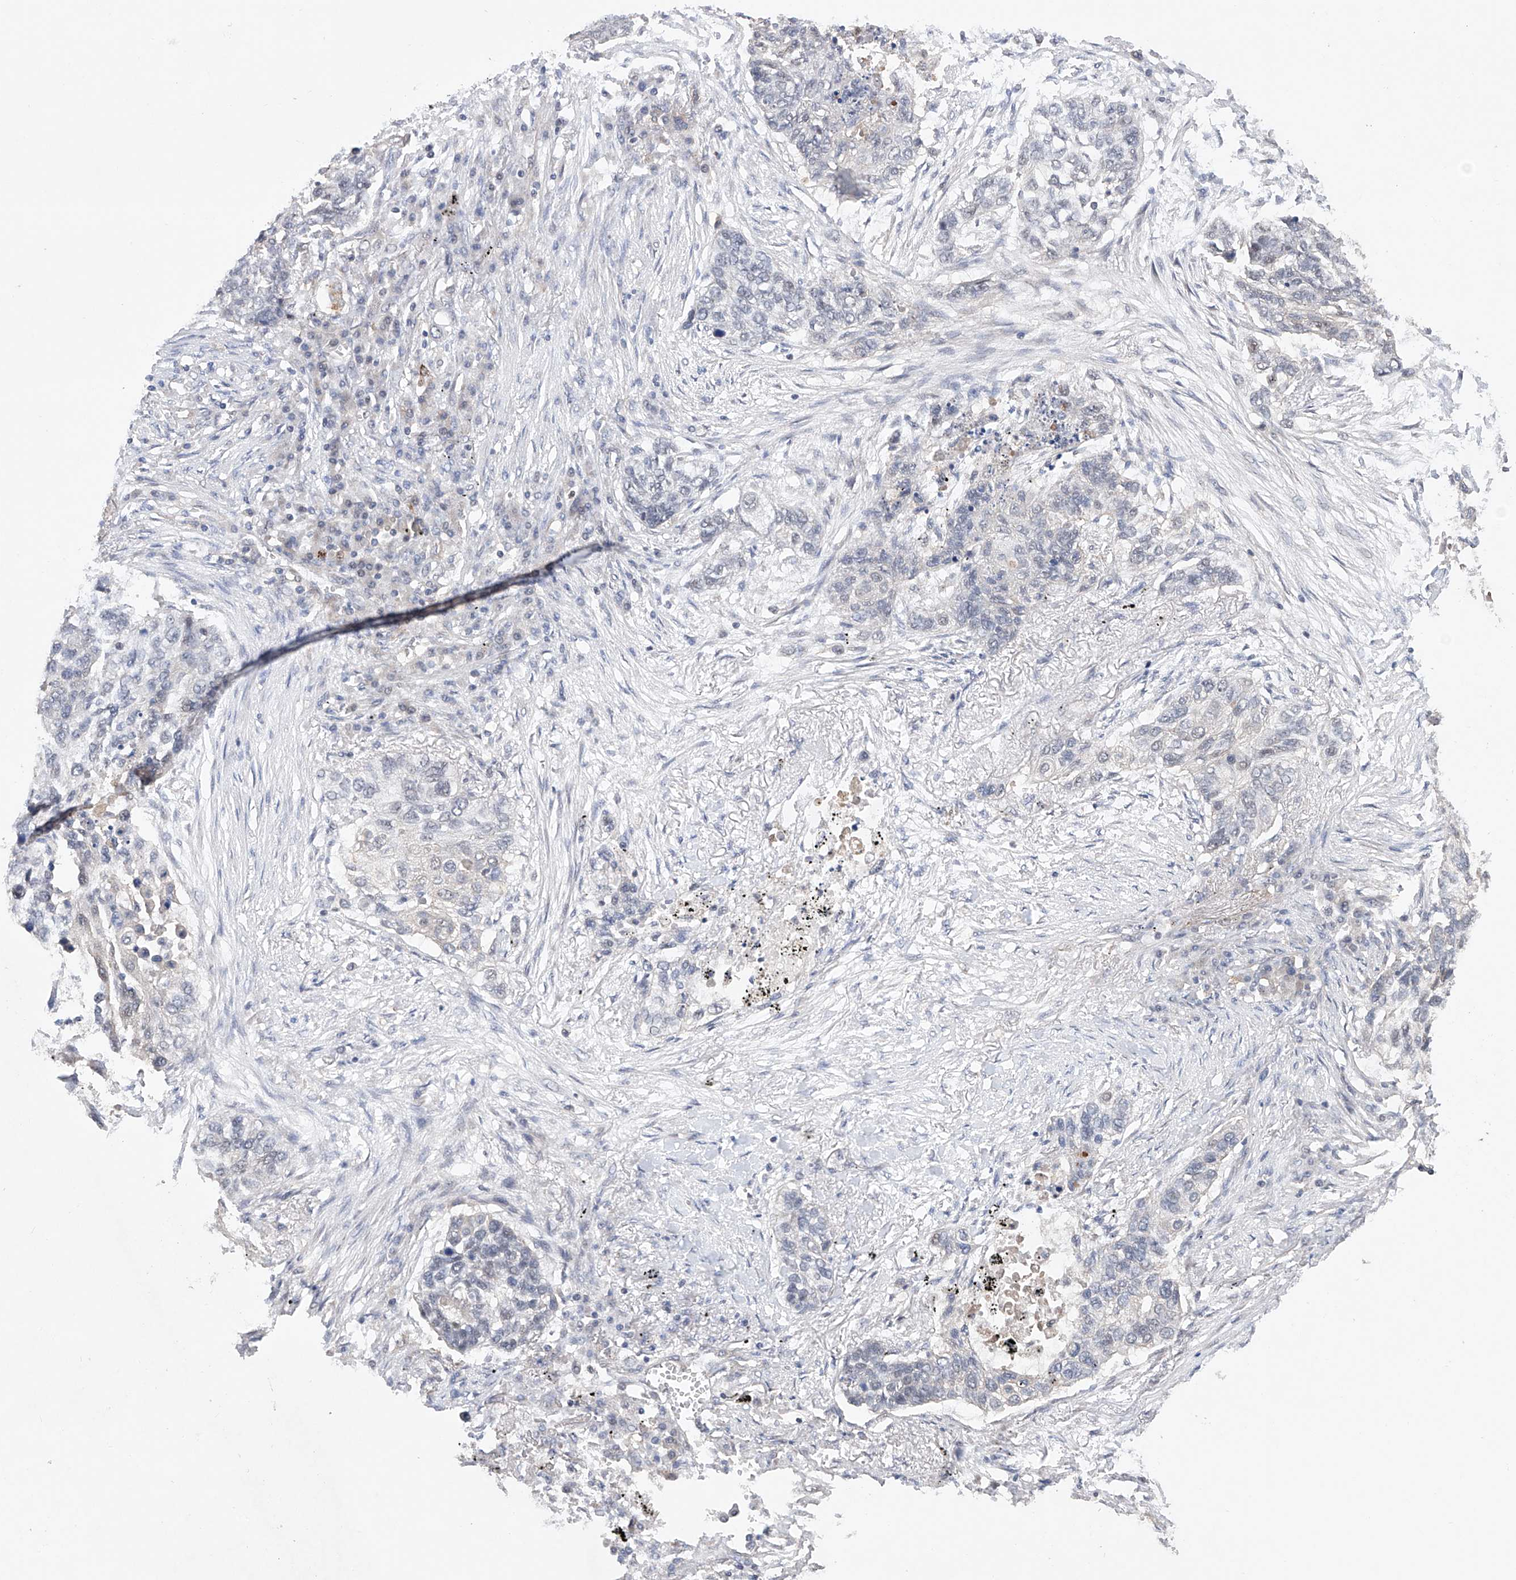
{"staining": {"intensity": "negative", "quantity": "none", "location": "none"}, "tissue": "lung cancer", "cell_type": "Tumor cells", "image_type": "cancer", "snomed": [{"axis": "morphology", "description": "Squamous cell carcinoma, NOS"}, {"axis": "topography", "description": "Lung"}], "caption": "Tumor cells show no significant protein staining in lung cancer (squamous cell carcinoma). The staining is performed using DAB brown chromogen with nuclei counter-stained in using hematoxylin.", "gene": "AFG1L", "patient": {"sex": "female", "age": 63}}